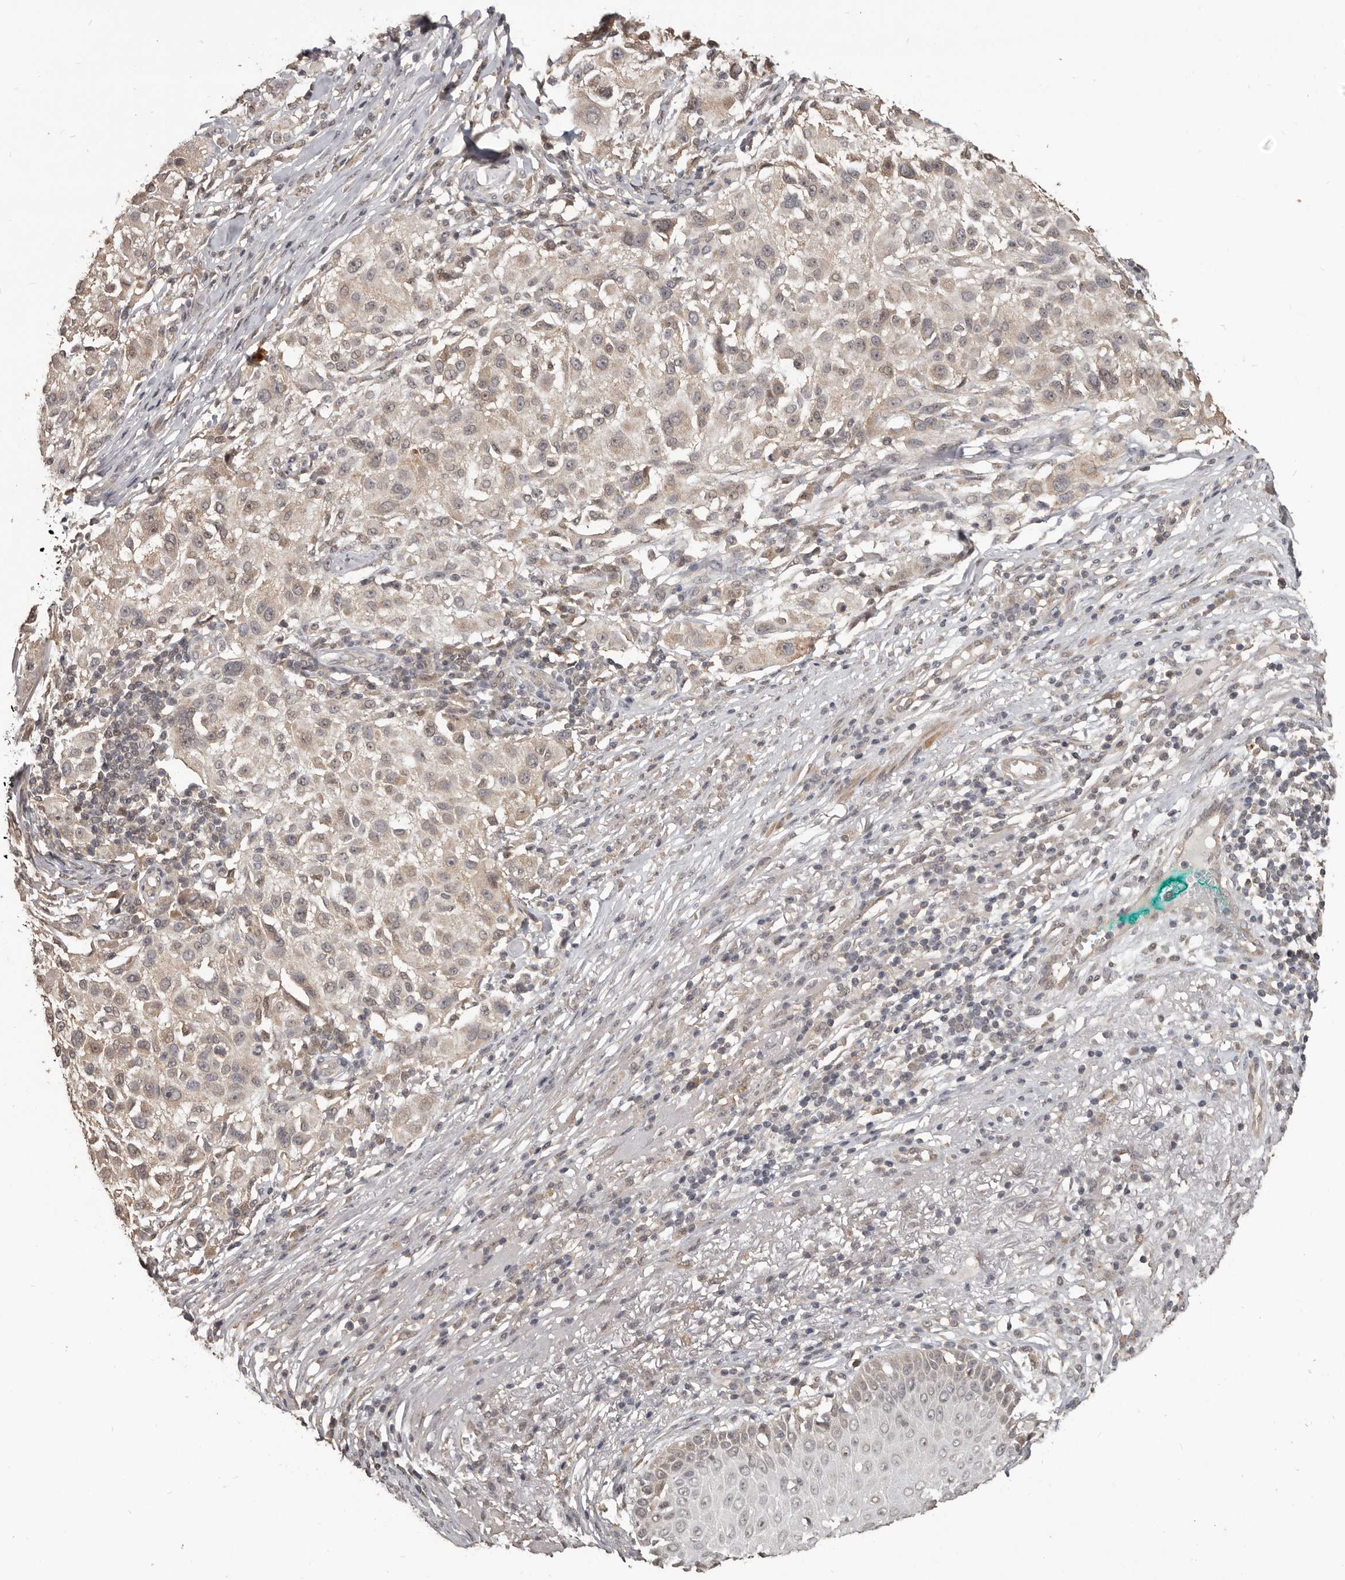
{"staining": {"intensity": "weak", "quantity": "25%-75%", "location": "nuclear"}, "tissue": "melanoma", "cell_type": "Tumor cells", "image_type": "cancer", "snomed": [{"axis": "morphology", "description": "Necrosis, NOS"}, {"axis": "morphology", "description": "Malignant melanoma, NOS"}, {"axis": "topography", "description": "Skin"}], "caption": "Protein analysis of malignant melanoma tissue demonstrates weak nuclear staining in about 25%-75% of tumor cells. Using DAB (brown) and hematoxylin (blue) stains, captured at high magnification using brightfield microscopy.", "gene": "ZFP14", "patient": {"sex": "female", "age": 87}}